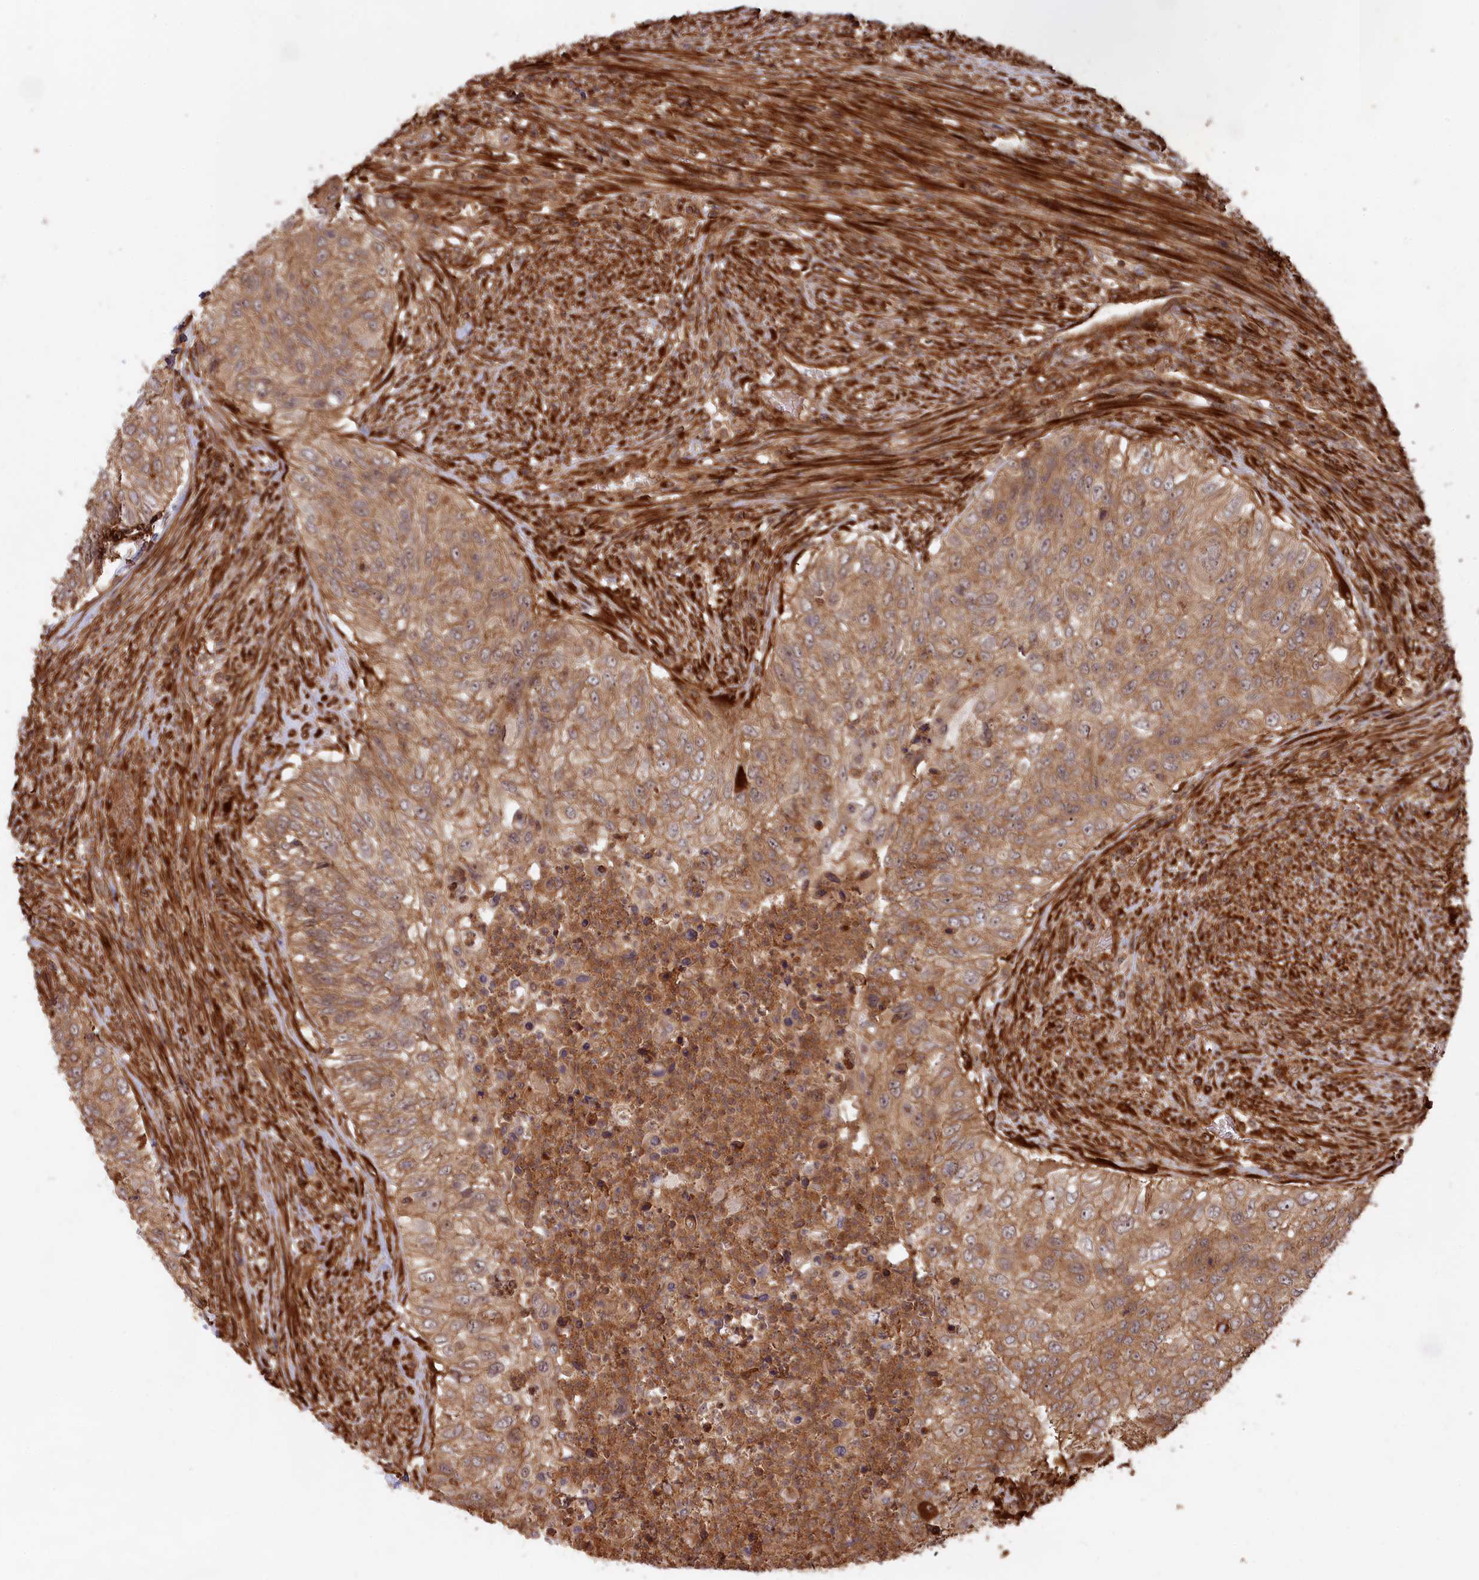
{"staining": {"intensity": "moderate", "quantity": ">75%", "location": "cytoplasmic/membranous"}, "tissue": "urothelial cancer", "cell_type": "Tumor cells", "image_type": "cancer", "snomed": [{"axis": "morphology", "description": "Urothelial carcinoma, High grade"}, {"axis": "topography", "description": "Urinary bladder"}], "caption": "Urothelial cancer stained for a protein exhibits moderate cytoplasmic/membranous positivity in tumor cells.", "gene": "CCDC174", "patient": {"sex": "female", "age": 60}}